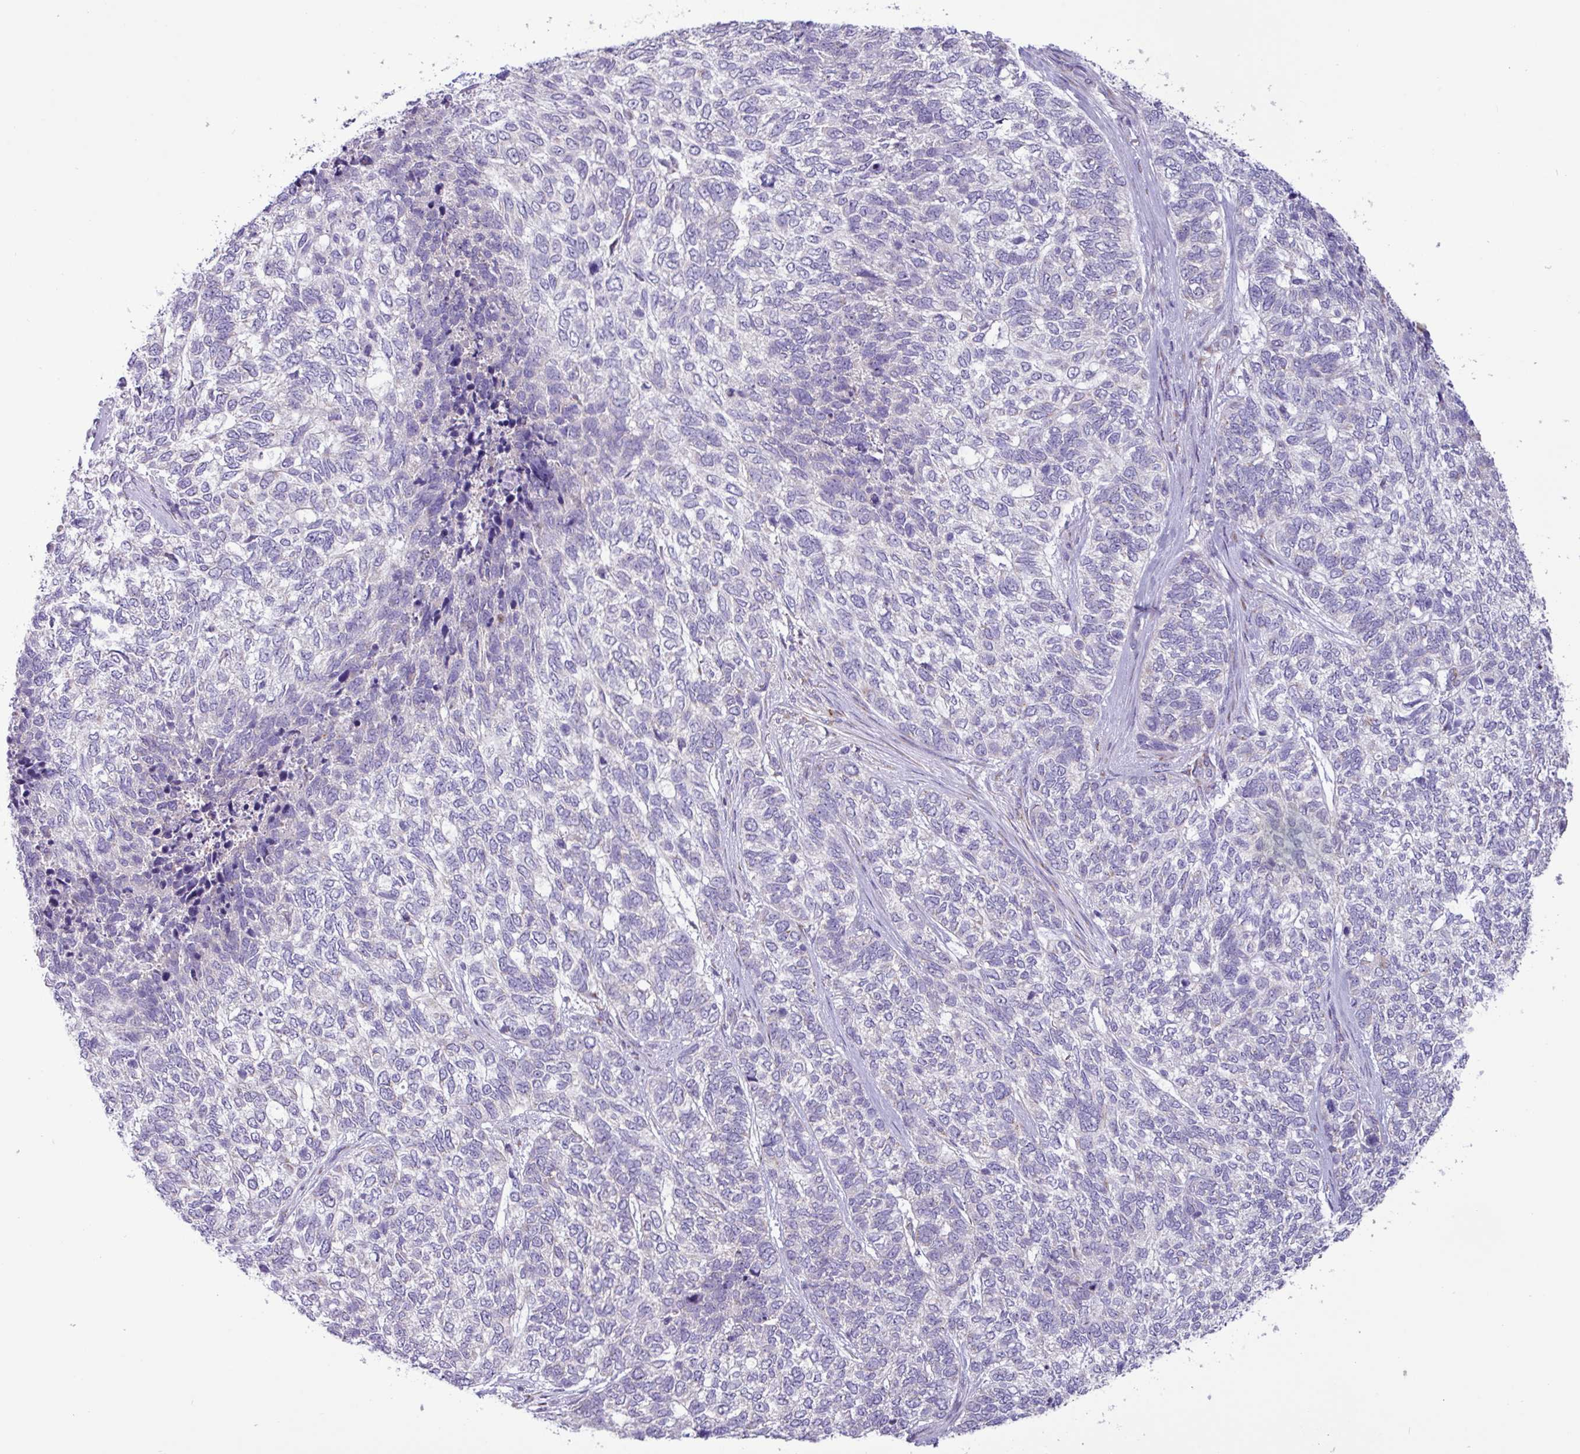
{"staining": {"intensity": "negative", "quantity": "none", "location": "none"}, "tissue": "skin cancer", "cell_type": "Tumor cells", "image_type": "cancer", "snomed": [{"axis": "morphology", "description": "Basal cell carcinoma"}, {"axis": "topography", "description": "Skin"}], "caption": "This is an IHC histopathology image of human basal cell carcinoma (skin). There is no expression in tumor cells.", "gene": "STIMATE", "patient": {"sex": "female", "age": 65}}